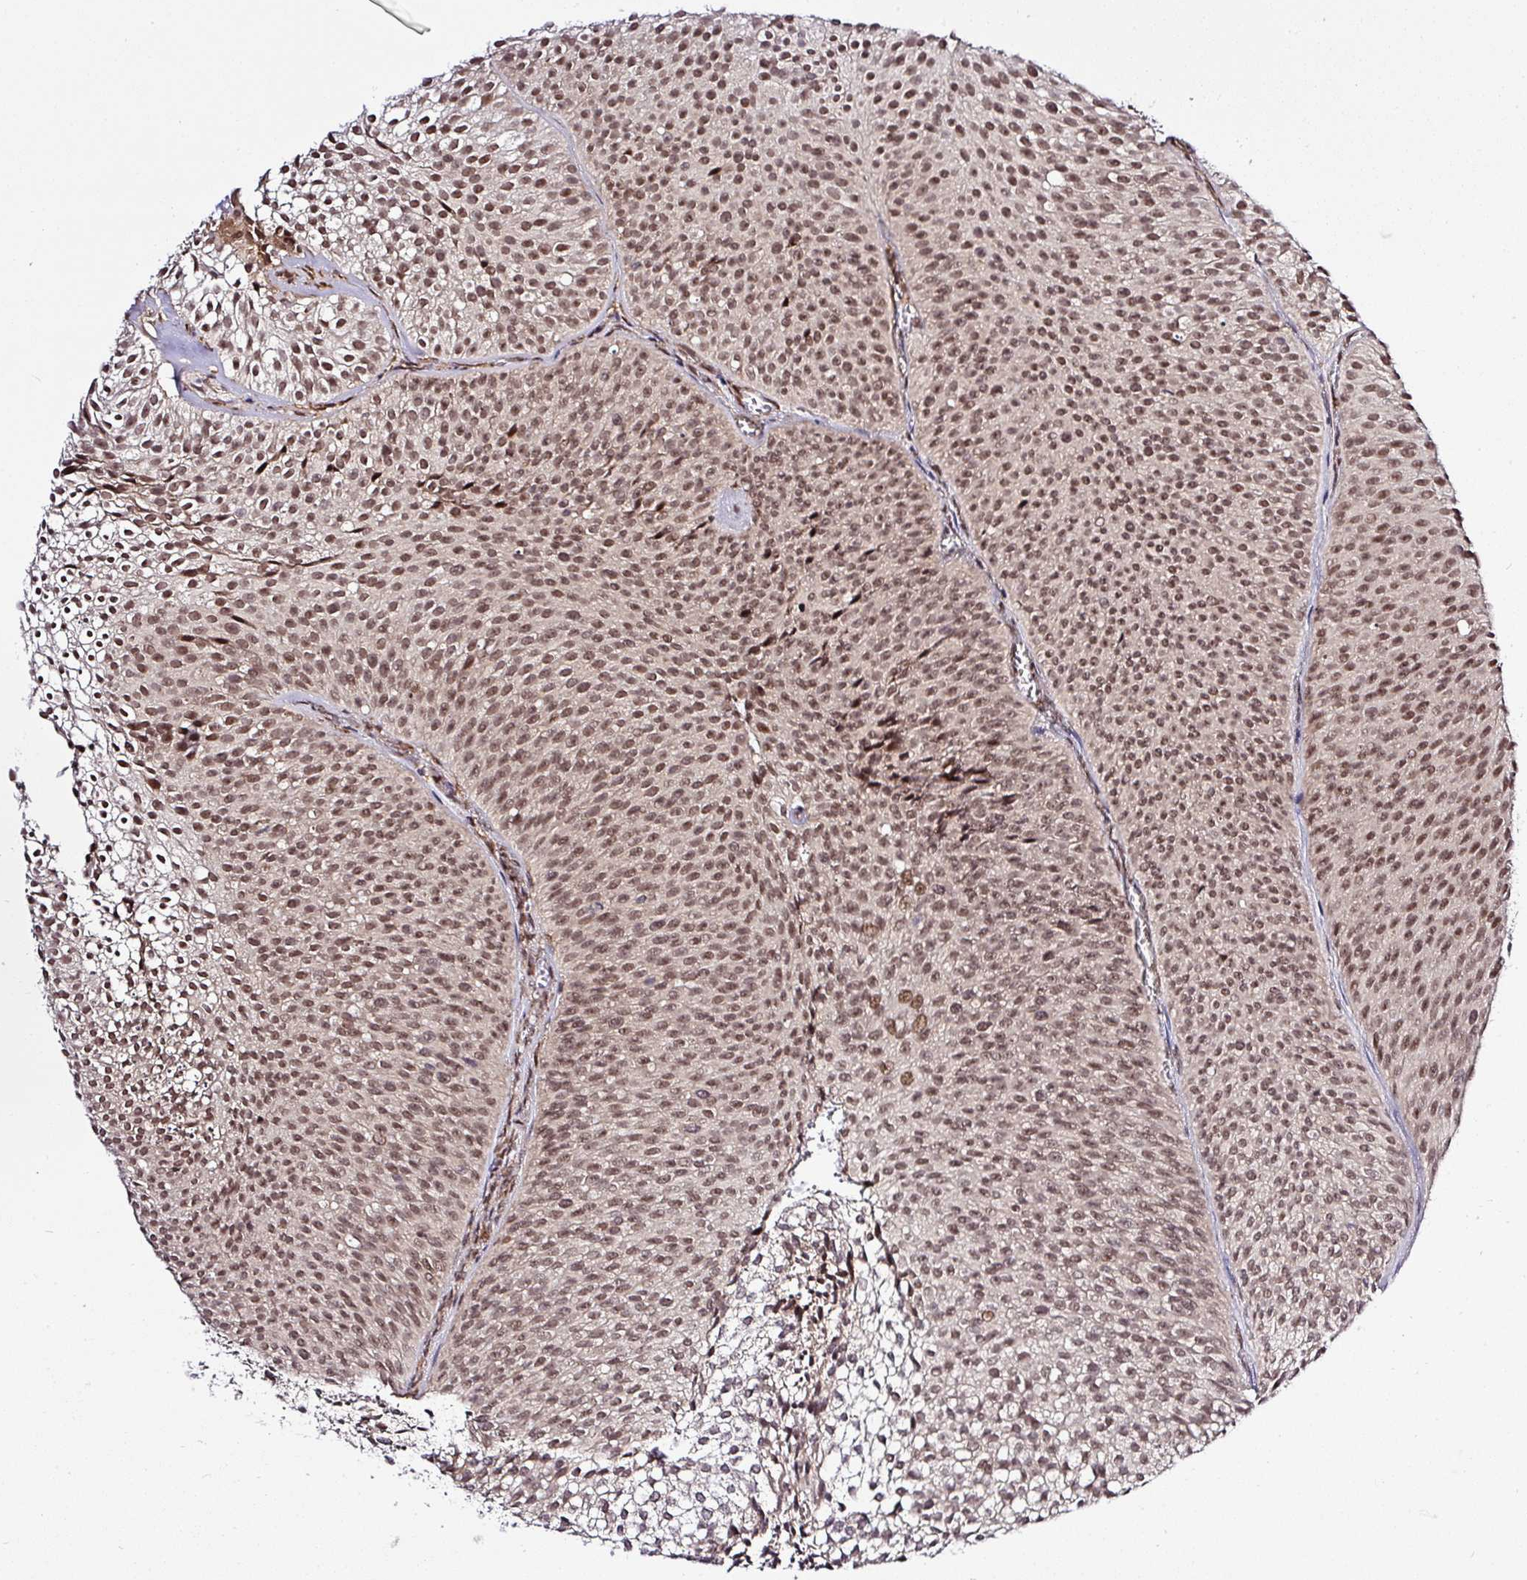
{"staining": {"intensity": "moderate", "quantity": ">75%", "location": "nuclear"}, "tissue": "urothelial cancer", "cell_type": "Tumor cells", "image_type": "cancer", "snomed": [{"axis": "morphology", "description": "Urothelial carcinoma, Low grade"}, {"axis": "topography", "description": "Urinary bladder"}], "caption": "Urothelial carcinoma (low-grade) stained for a protein (brown) demonstrates moderate nuclear positive expression in approximately >75% of tumor cells.", "gene": "FAM153A", "patient": {"sex": "male", "age": 91}}